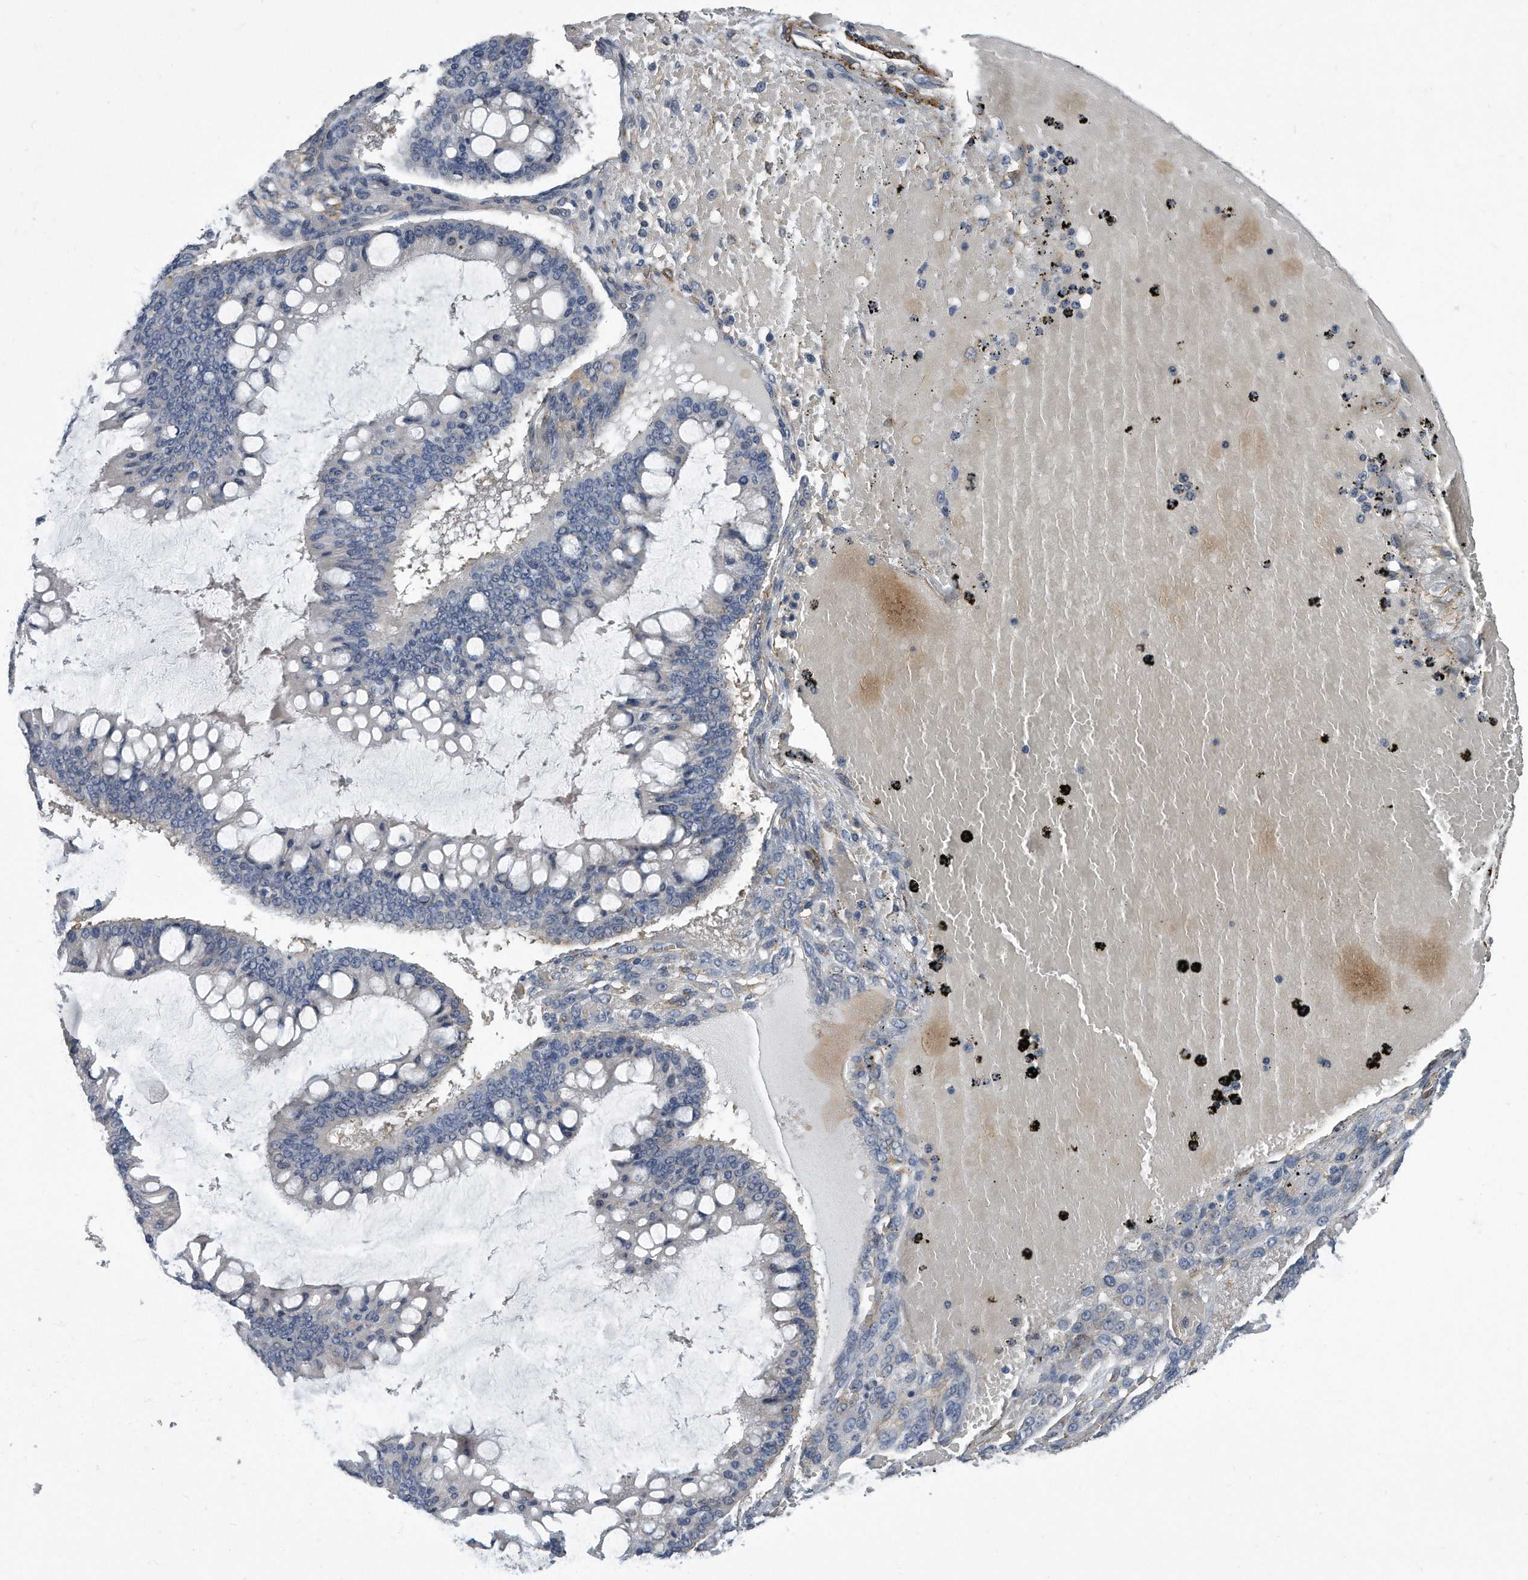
{"staining": {"intensity": "negative", "quantity": "none", "location": "none"}, "tissue": "ovarian cancer", "cell_type": "Tumor cells", "image_type": "cancer", "snomed": [{"axis": "morphology", "description": "Cystadenocarcinoma, mucinous, NOS"}, {"axis": "topography", "description": "Ovary"}], "caption": "Tumor cells are negative for protein expression in human mucinous cystadenocarcinoma (ovarian).", "gene": "EIF2B4", "patient": {"sex": "female", "age": 73}}